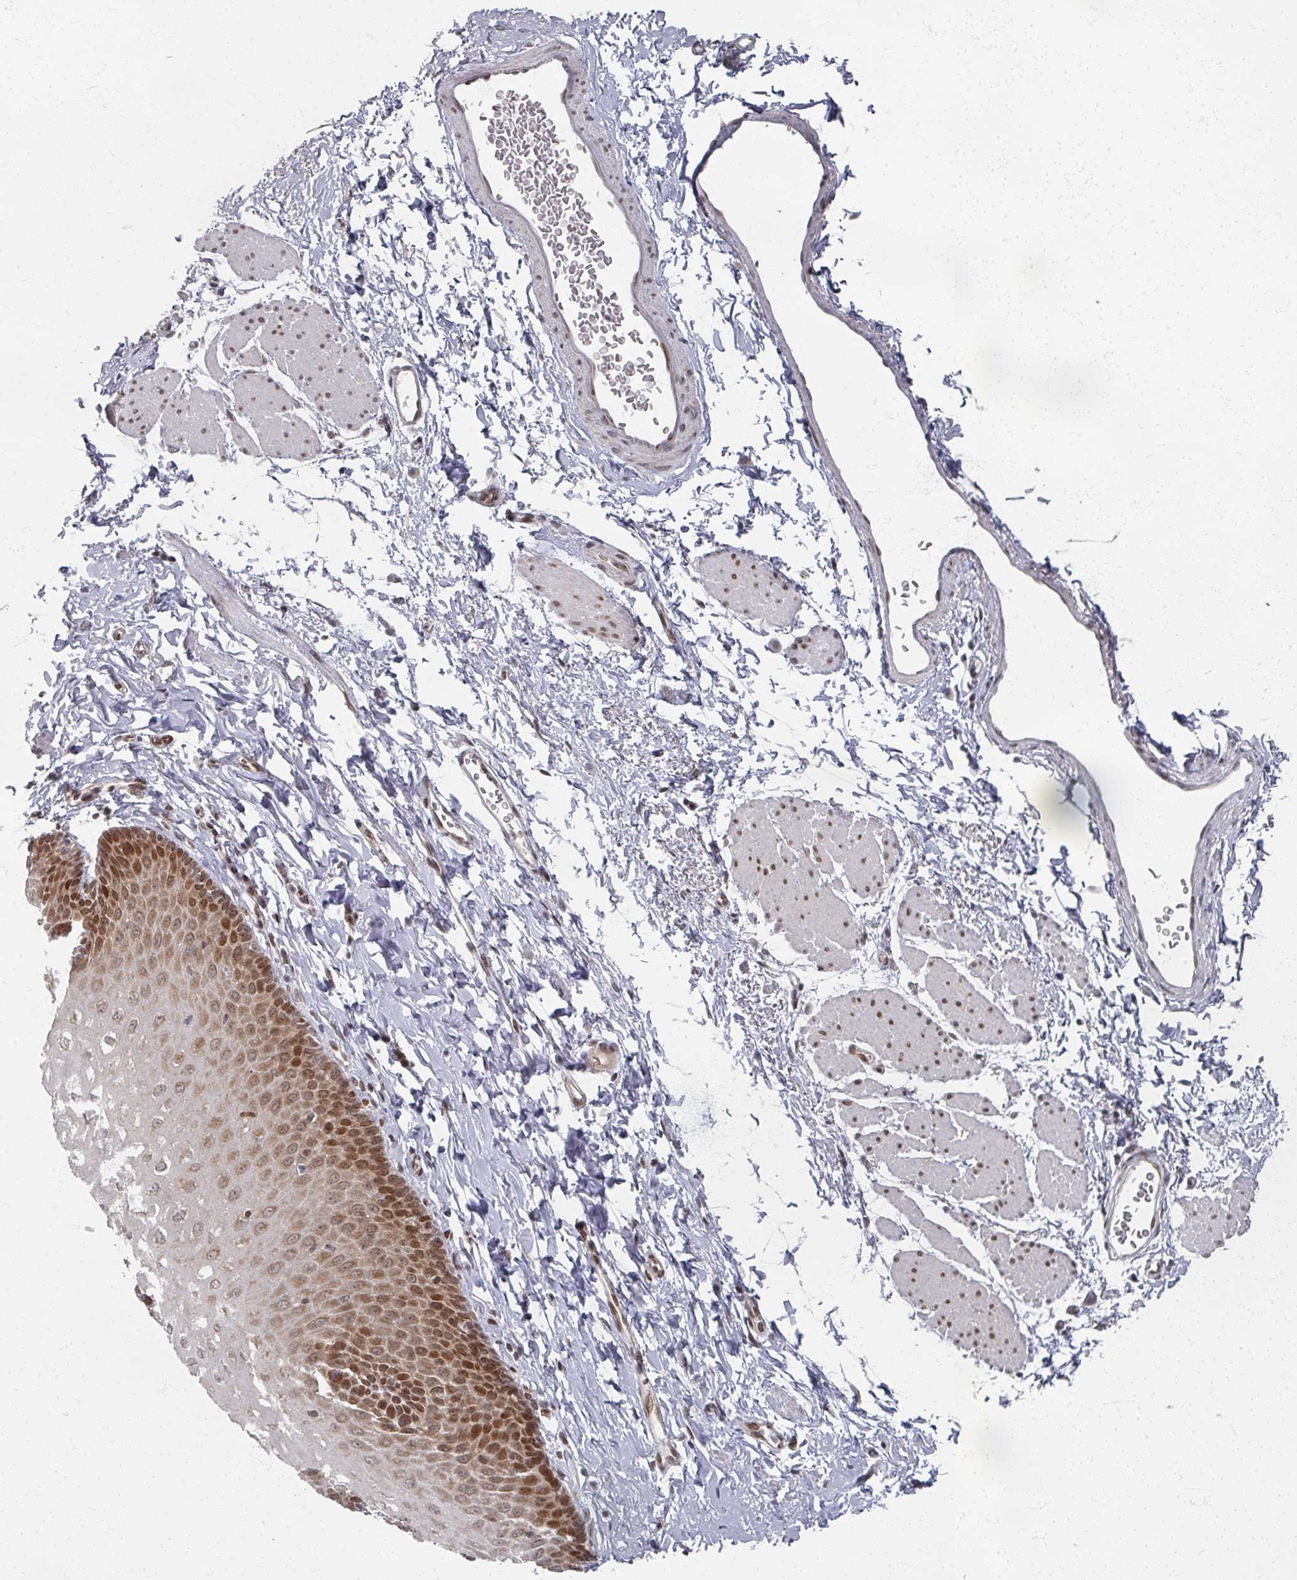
{"staining": {"intensity": "strong", "quantity": ">75%", "location": "cytoplasmic/membranous,nuclear"}, "tissue": "esophagus", "cell_type": "Squamous epithelial cells", "image_type": "normal", "snomed": [{"axis": "morphology", "description": "Normal tissue, NOS"}, {"axis": "topography", "description": "Esophagus"}], "caption": "Immunohistochemistry (IHC) staining of unremarkable esophagus, which demonstrates high levels of strong cytoplasmic/membranous,nuclear expression in about >75% of squamous epithelial cells indicating strong cytoplasmic/membranous,nuclear protein expression. The staining was performed using DAB (brown) for protein detection and nuclei were counterstained in hematoxylin (blue).", "gene": "PSKH1", "patient": {"sex": "male", "age": 70}}